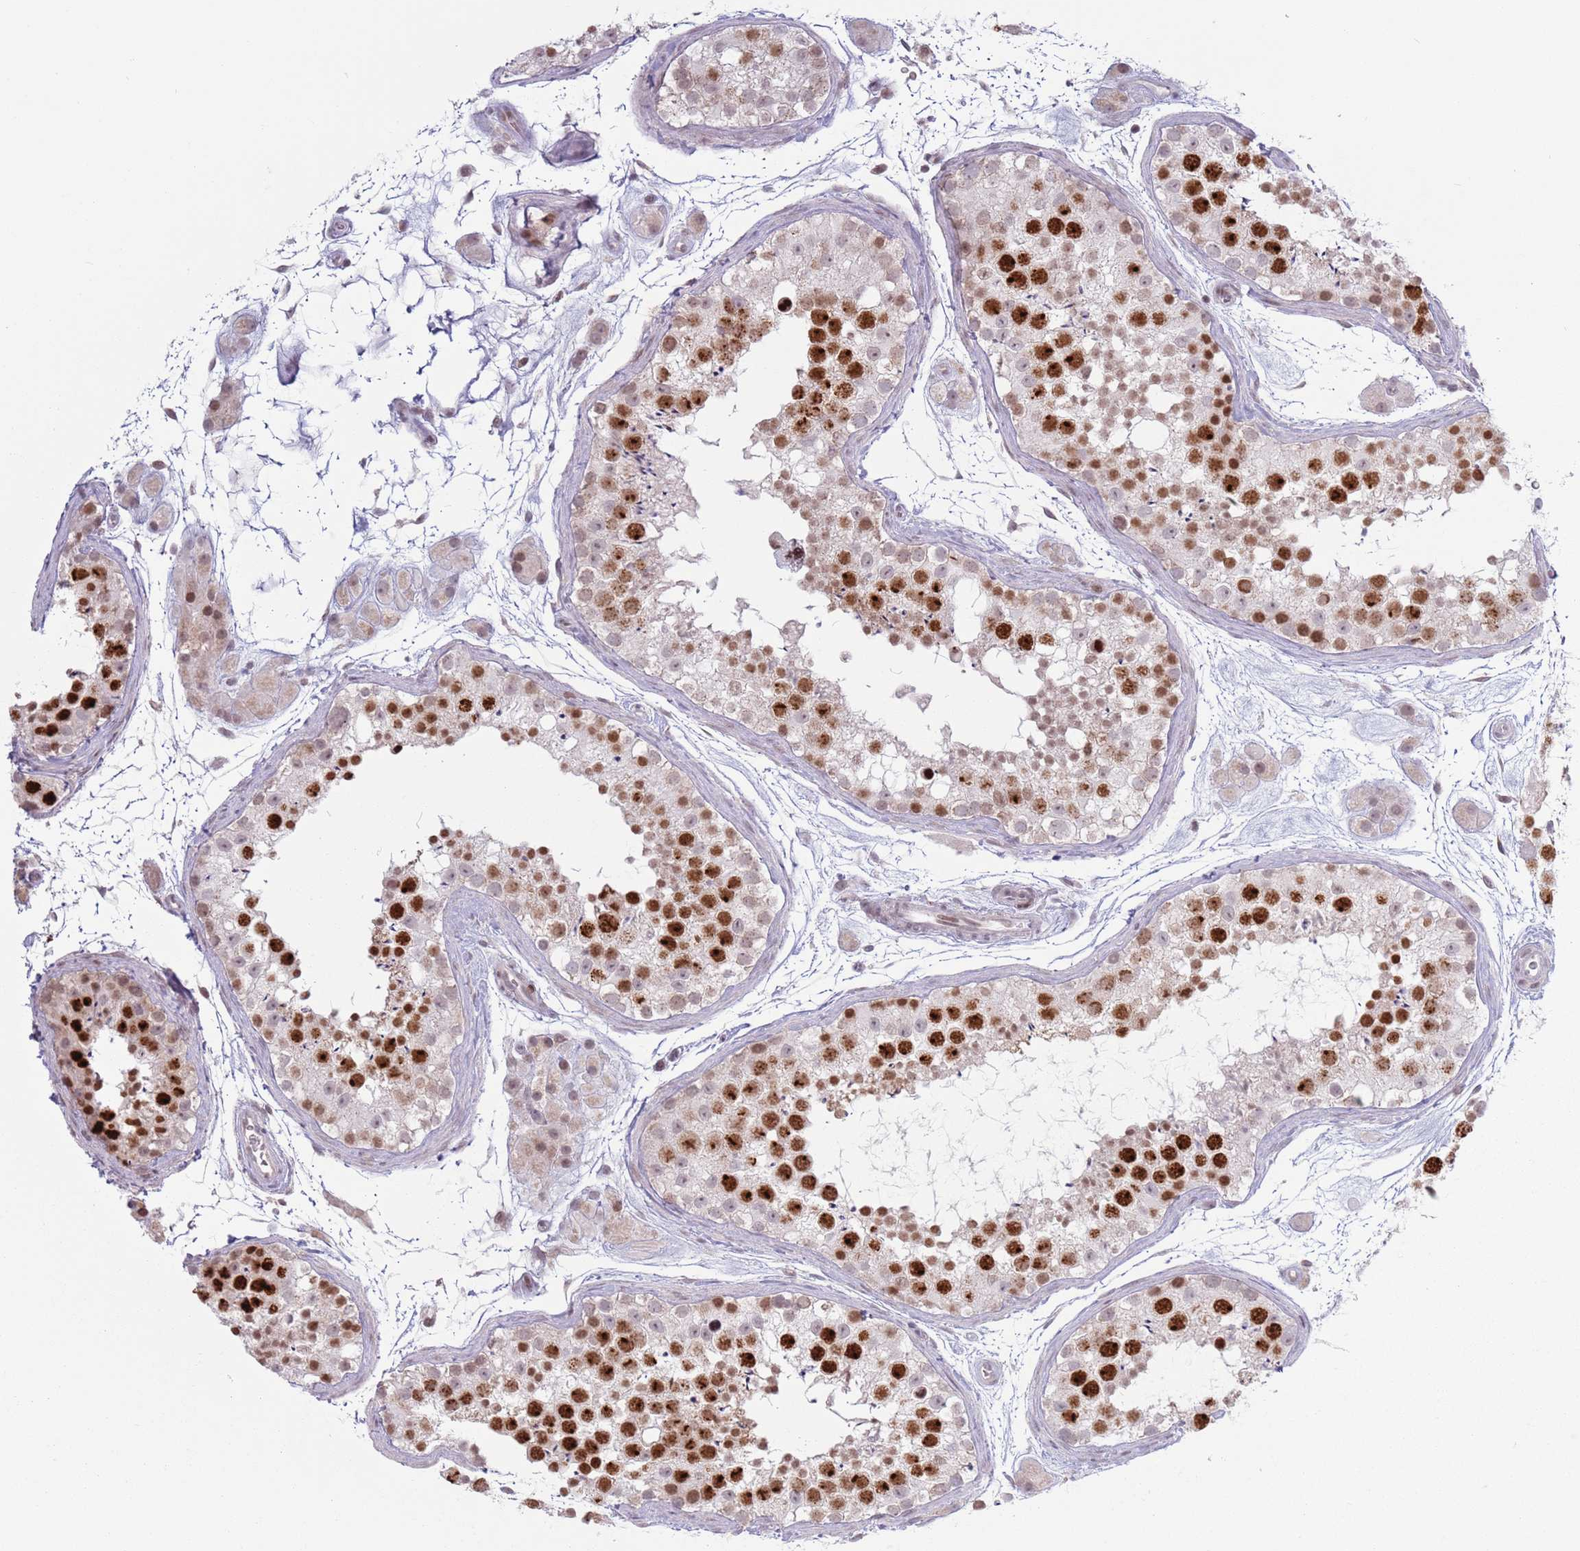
{"staining": {"intensity": "strong", "quantity": "25%-75%", "location": "nuclear"}, "tissue": "testis", "cell_type": "Cells in seminiferous ducts", "image_type": "normal", "snomed": [{"axis": "morphology", "description": "Normal tissue, NOS"}, {"axis": "topography", "description": "Testis"}], "caption": "Cells in seminiferous ducts reveal strong nuclear positivity in approximately 25%-75% of cells in normal testis.", "gene": "MRPL34", "patient": {"sex": "male", "age": 41}}